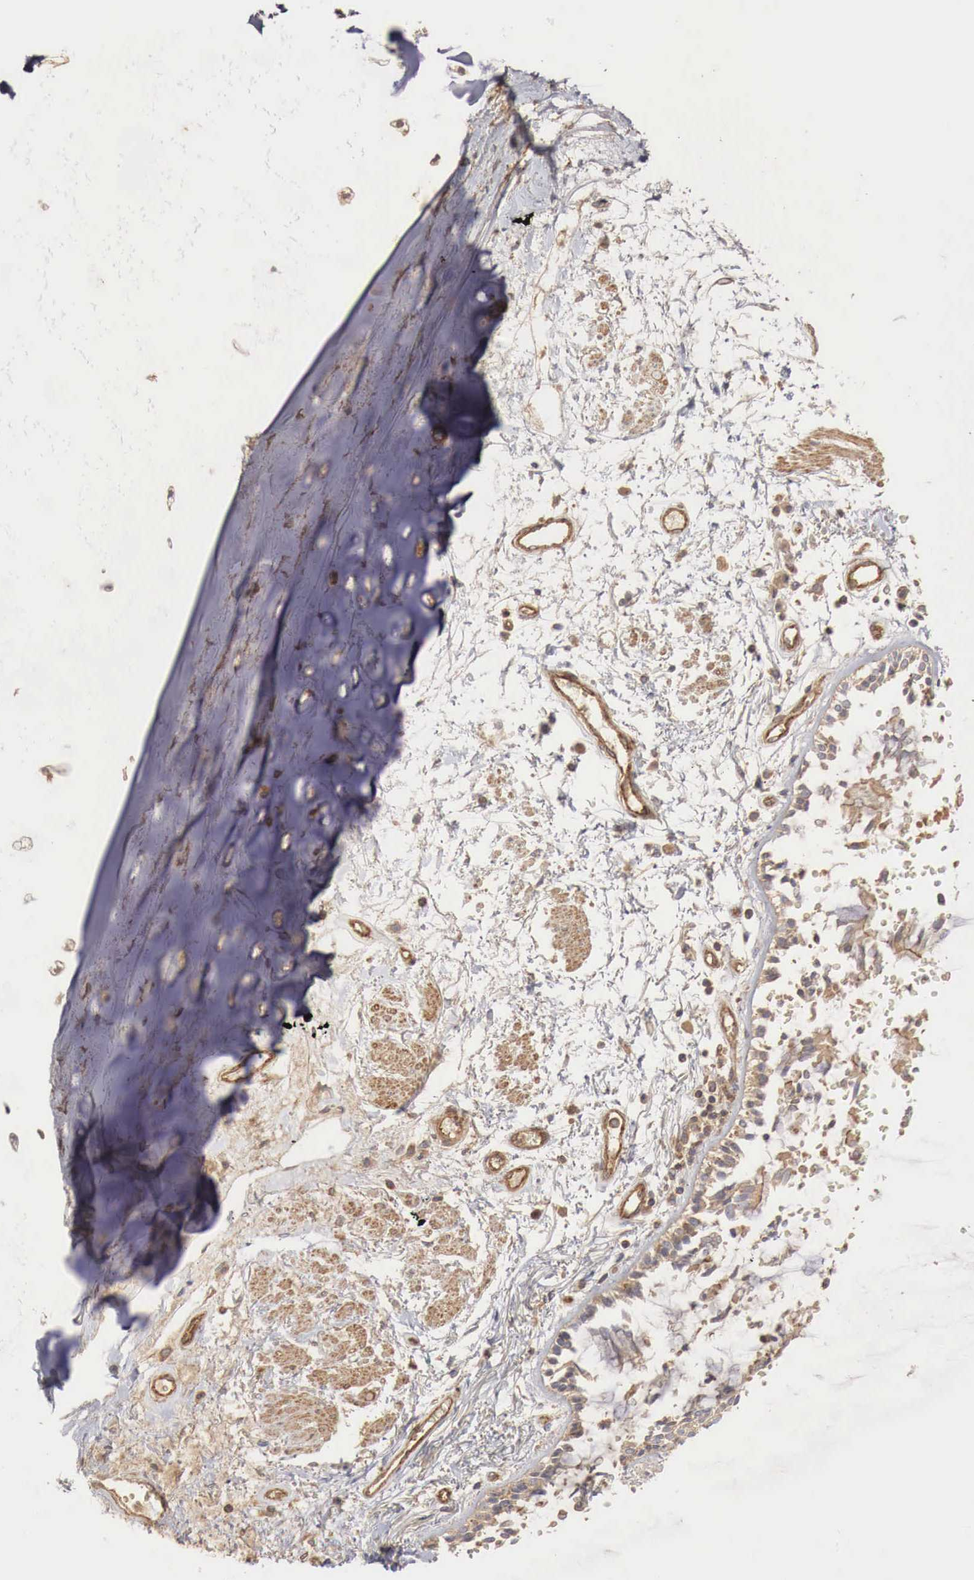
{"staining": {"intensity": "moderate", "quantity": ">75%", "location": "cytoplasmic/membranous"}, "tissue": "bronchus", "cell_type": "Respiratory epithelial cells", "image_type": "normal", "snomed": [{"axis": "morphology", "description": "Normal tissue, NOS"}, {"axis": "topography", "description": "Cartilage tissue"}, {"axis": "topography", "description": "Lung"}], "caption": "This is a histology image of IHC staining of unremarkable bronchus, which shows moderate staining in the cytoplasmic/membranous of respiratory epithelial cells.", "gene": "ARMCX4", "patient": {"sex": "male", "age": 65}}